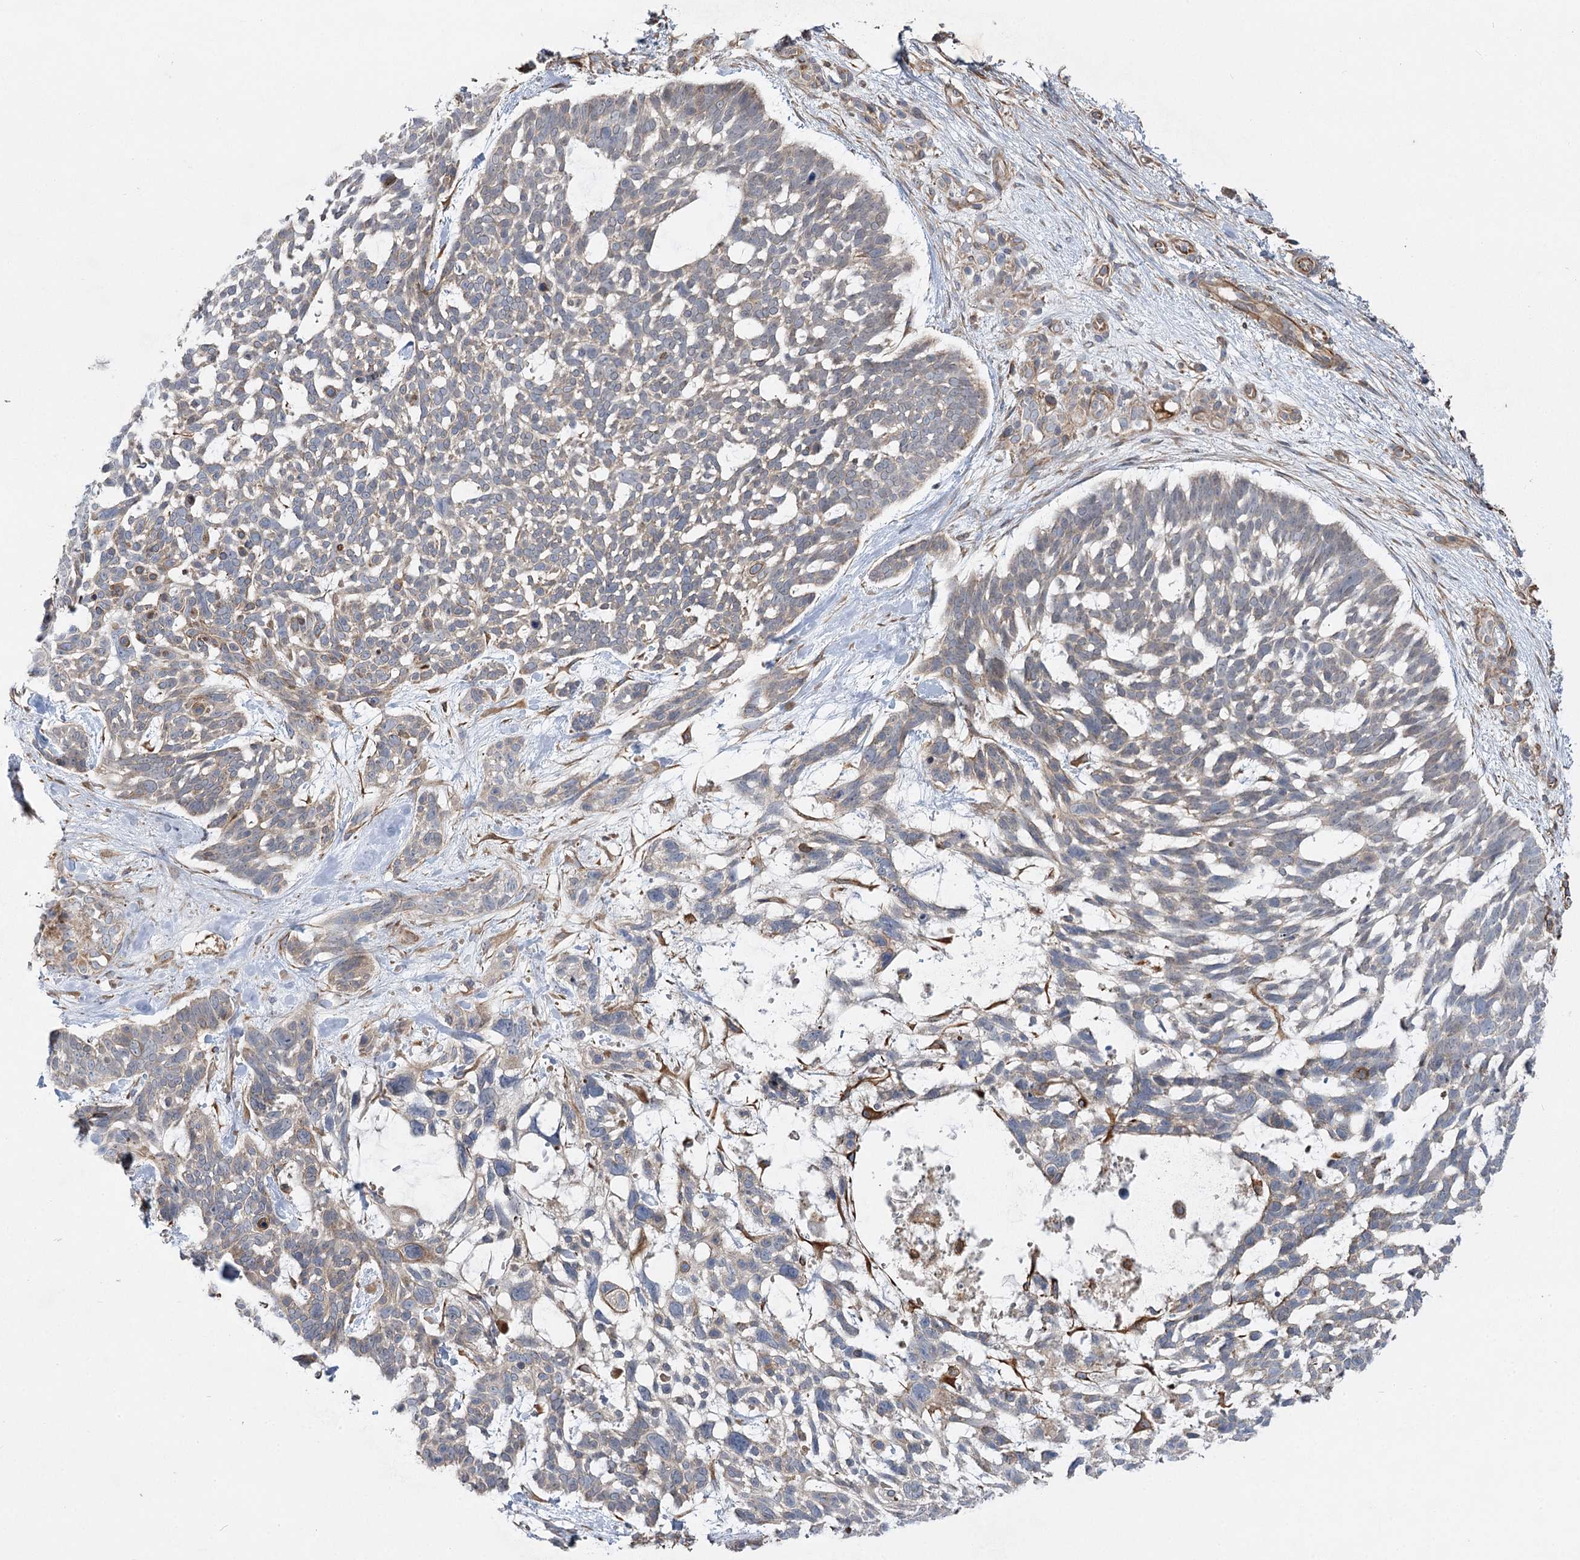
{"staining": {"intensity": "weak", "quantity": "25%-75%", "location": "cytoplasmic/membranous"}, "tissue": "skin cancer", "cell_type": "Tumor cells", "image_type": "cancer", "snomed": [{"axis": "morphology", "description": "Basal cell carcinoma"}, {"axis": "topography", "description": "Skin"}], "caption": "Tumor cells display low levels of weak cytoplasmic/membranous expression in about 25%-75% of cells in skin cancer.", "gene": "KIAA0825", "patient": {"sex": "male", "age": 88}}